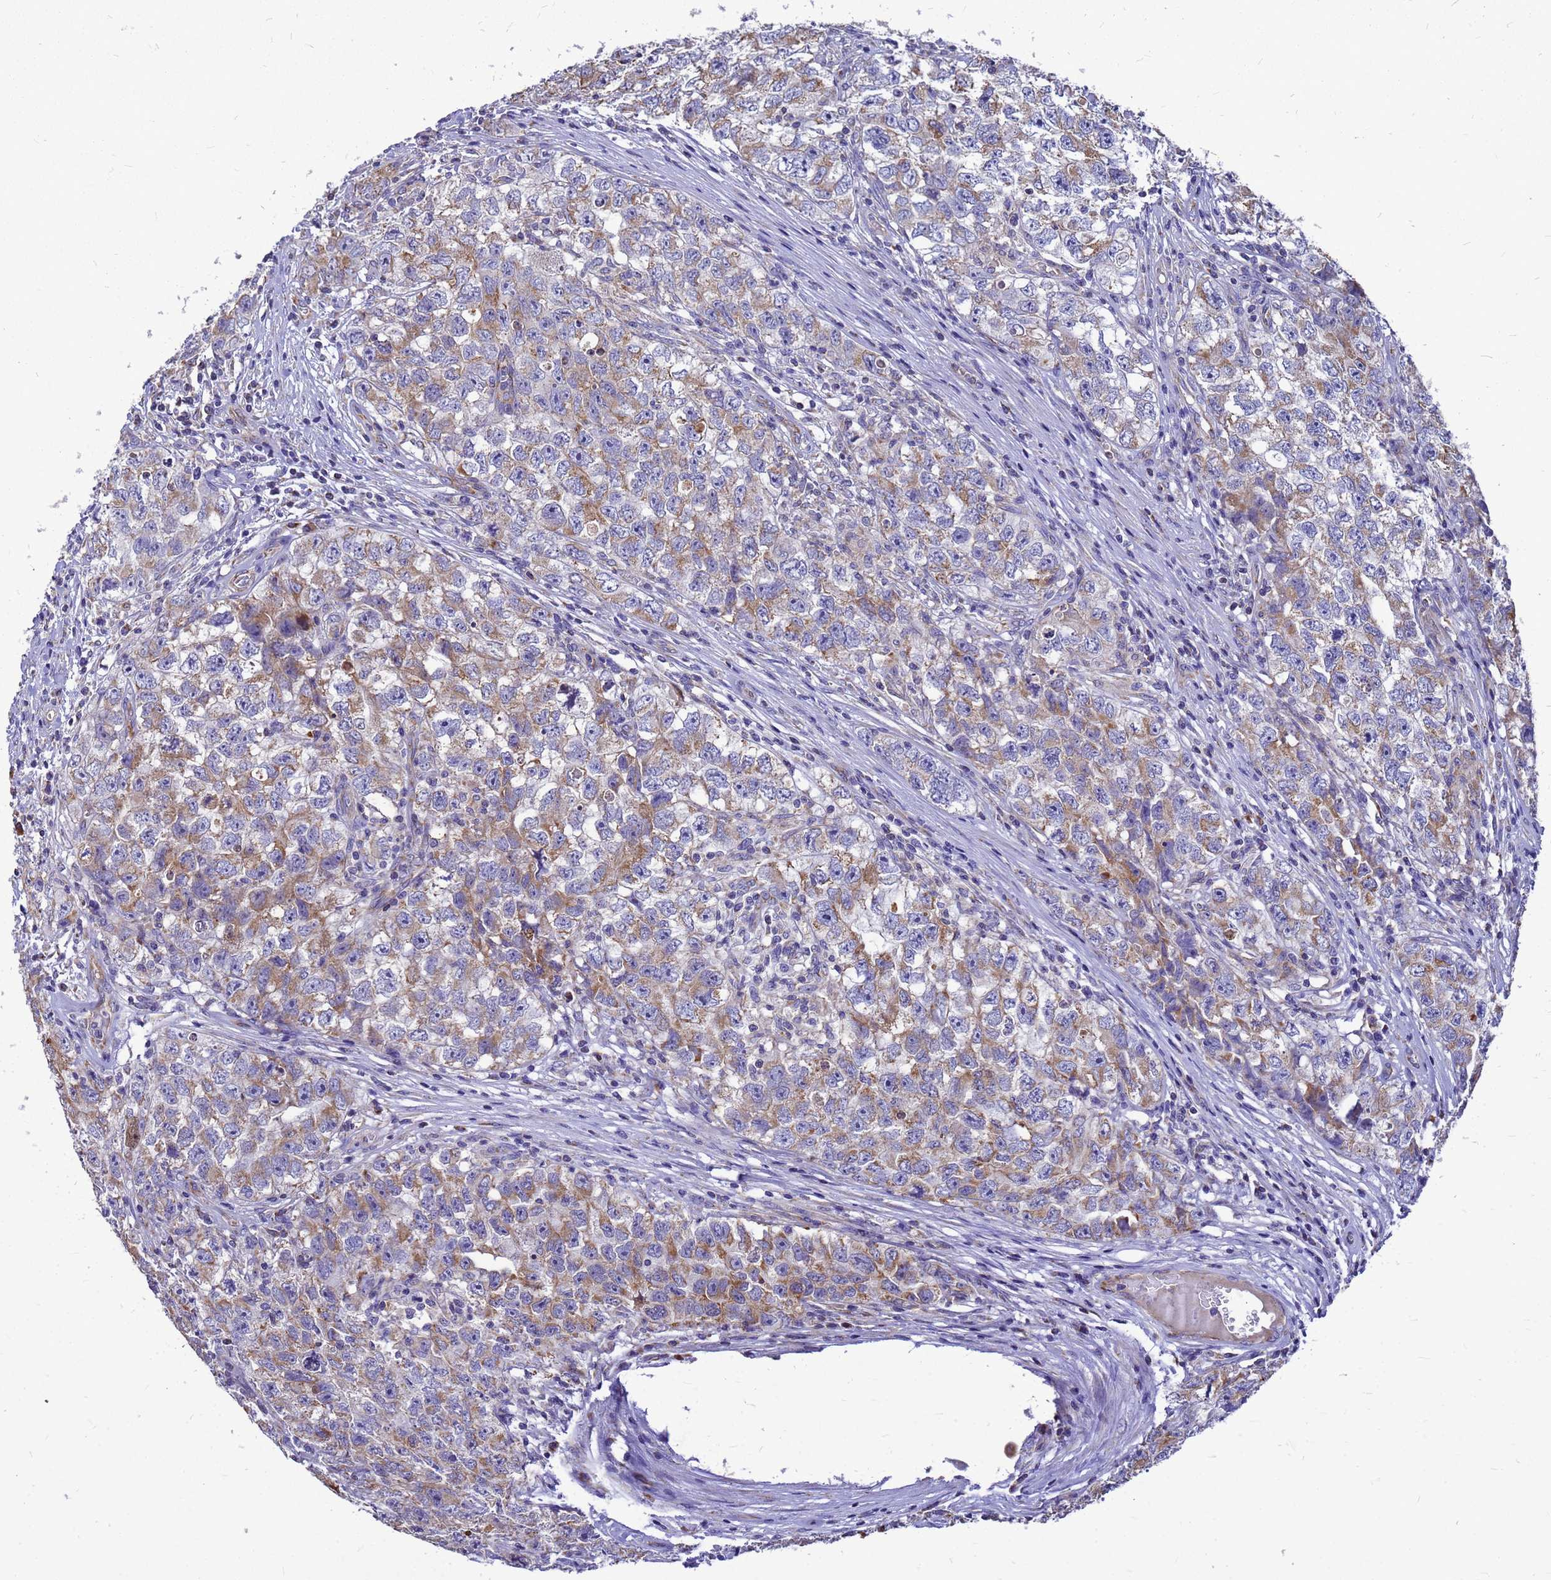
{"staining": {"intensity": "moderate", "quantity": "25%-75%", "location": "cytoplasmic/membranous"}, "tissue": "testis cancer", "cell_type": "Tumor cells", "image_type": "cancer", "snomed": [{"axis": "morphology", "description": "Seminoma, NOS"}, {"axis": "morphology", "description": "Carcinoma, Embryonal, NOS"}, {"axis": "topography", "description": "Testis"}], "caption": "Human testis cancer (embryonal carcinoma) stained for a protein (brown) shows moderate cytoplasmic/membranous positive expression in approximately 25%-75% of tumor cells.", "gene": "CMC4", "patient": {"sex": "male", "age": 43}}